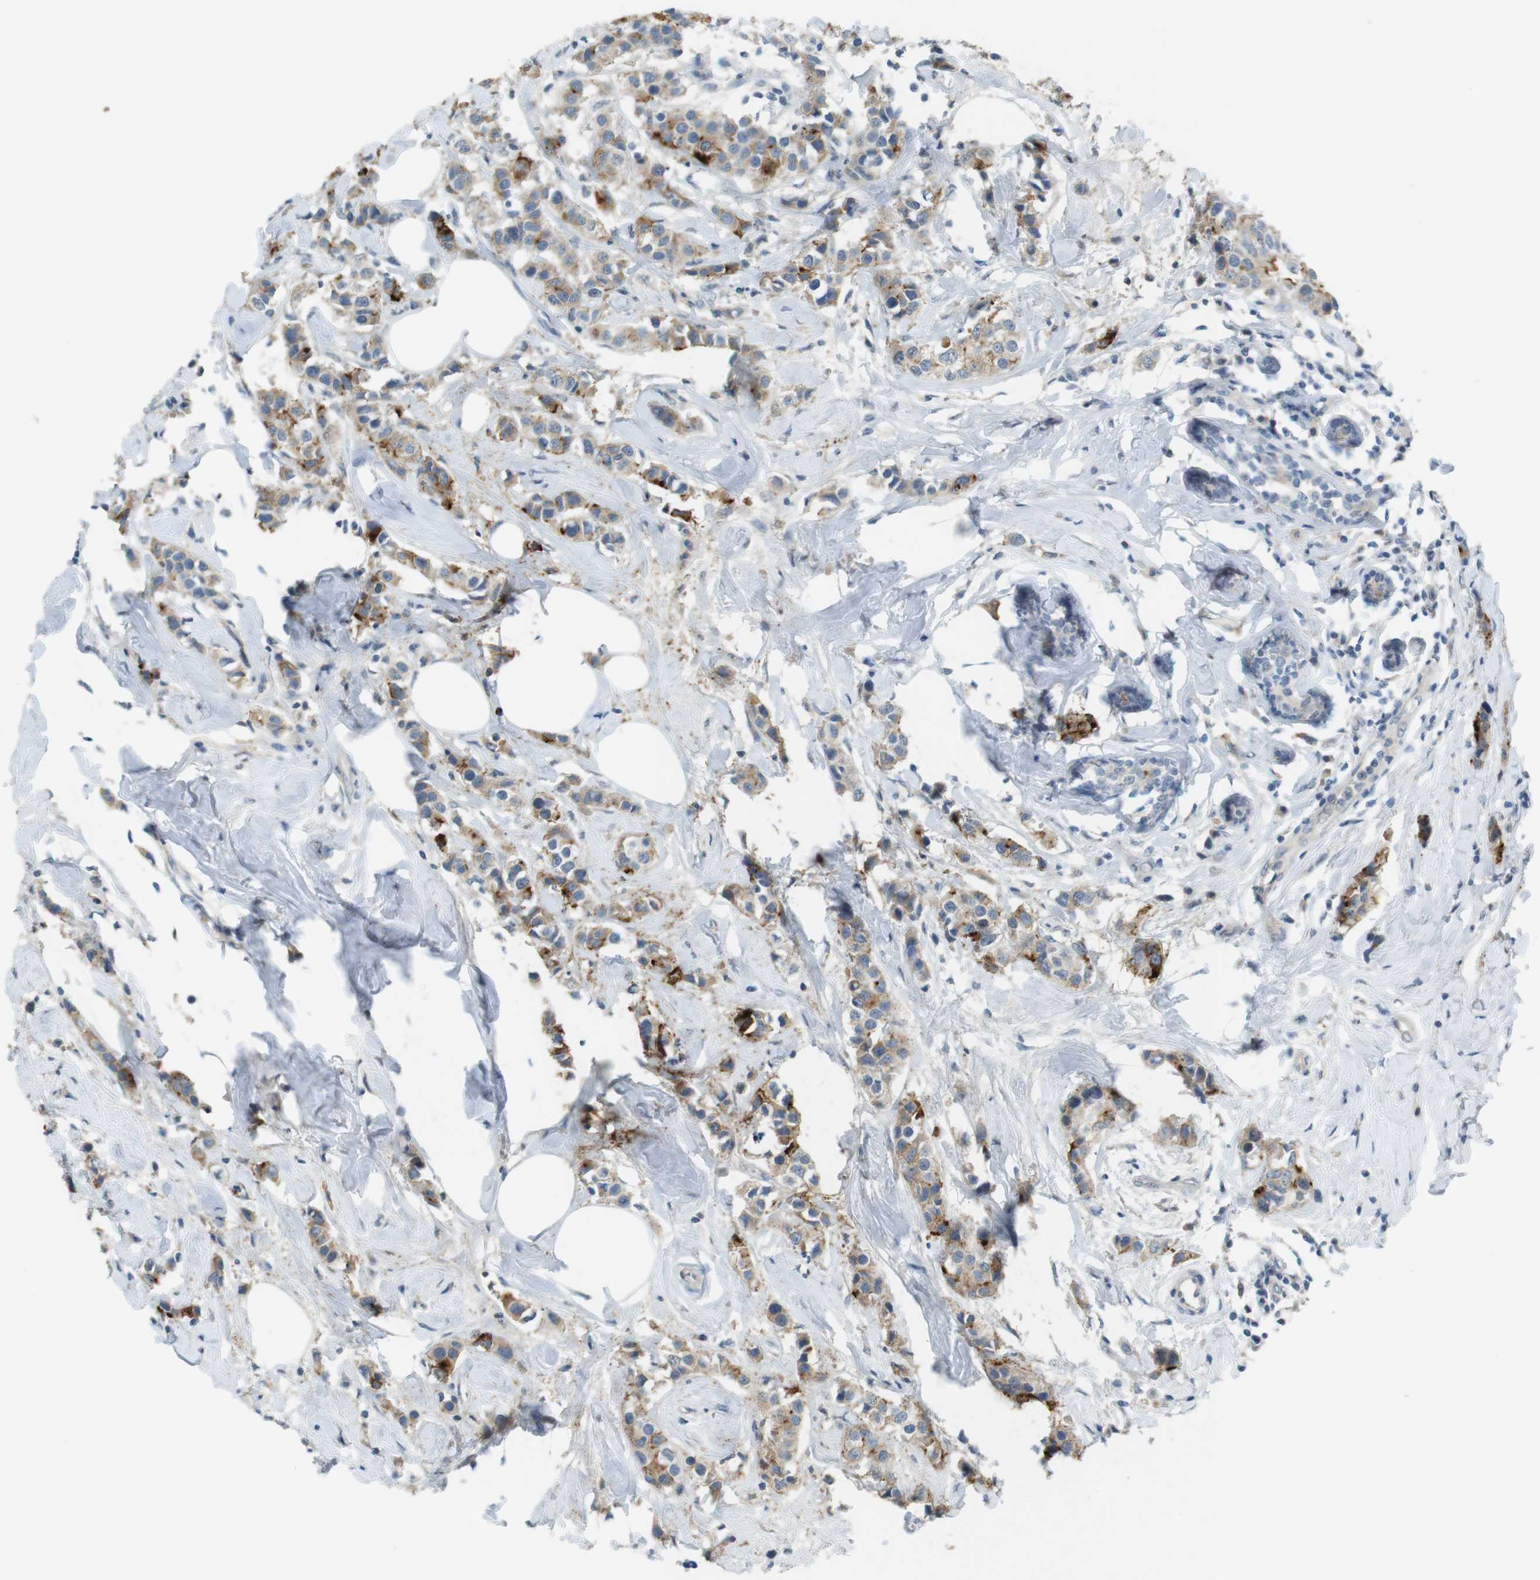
{"staining": {"intensity": "strong", "quantity": ">75%", "location": "cytoplasmic/membranous"}, "tissue": "breast cancer", "cell_type": "Tumor cells", "image_type": "cancer", "snomed": [{"axis": "morphology", "description": "Normal tissue, NOS"}, {"axis": "morphology", "description": "Duct carcinoma"}, {"axis": "topography", "description": "Breast"}], "caption": "Immunohistochemical staining of human breast cancer exhibits high levels of strong cytoplasmic/membranous protein staining in about >75% of tumor cells. (Stains: DAB (3,3'-diaminobenzidine) in brown, nuclei in blue, Microscopy: brightfield microscopy at high magnification).", "gene": "MUC5B", "patient": {"sex": "female", "age": 50}}